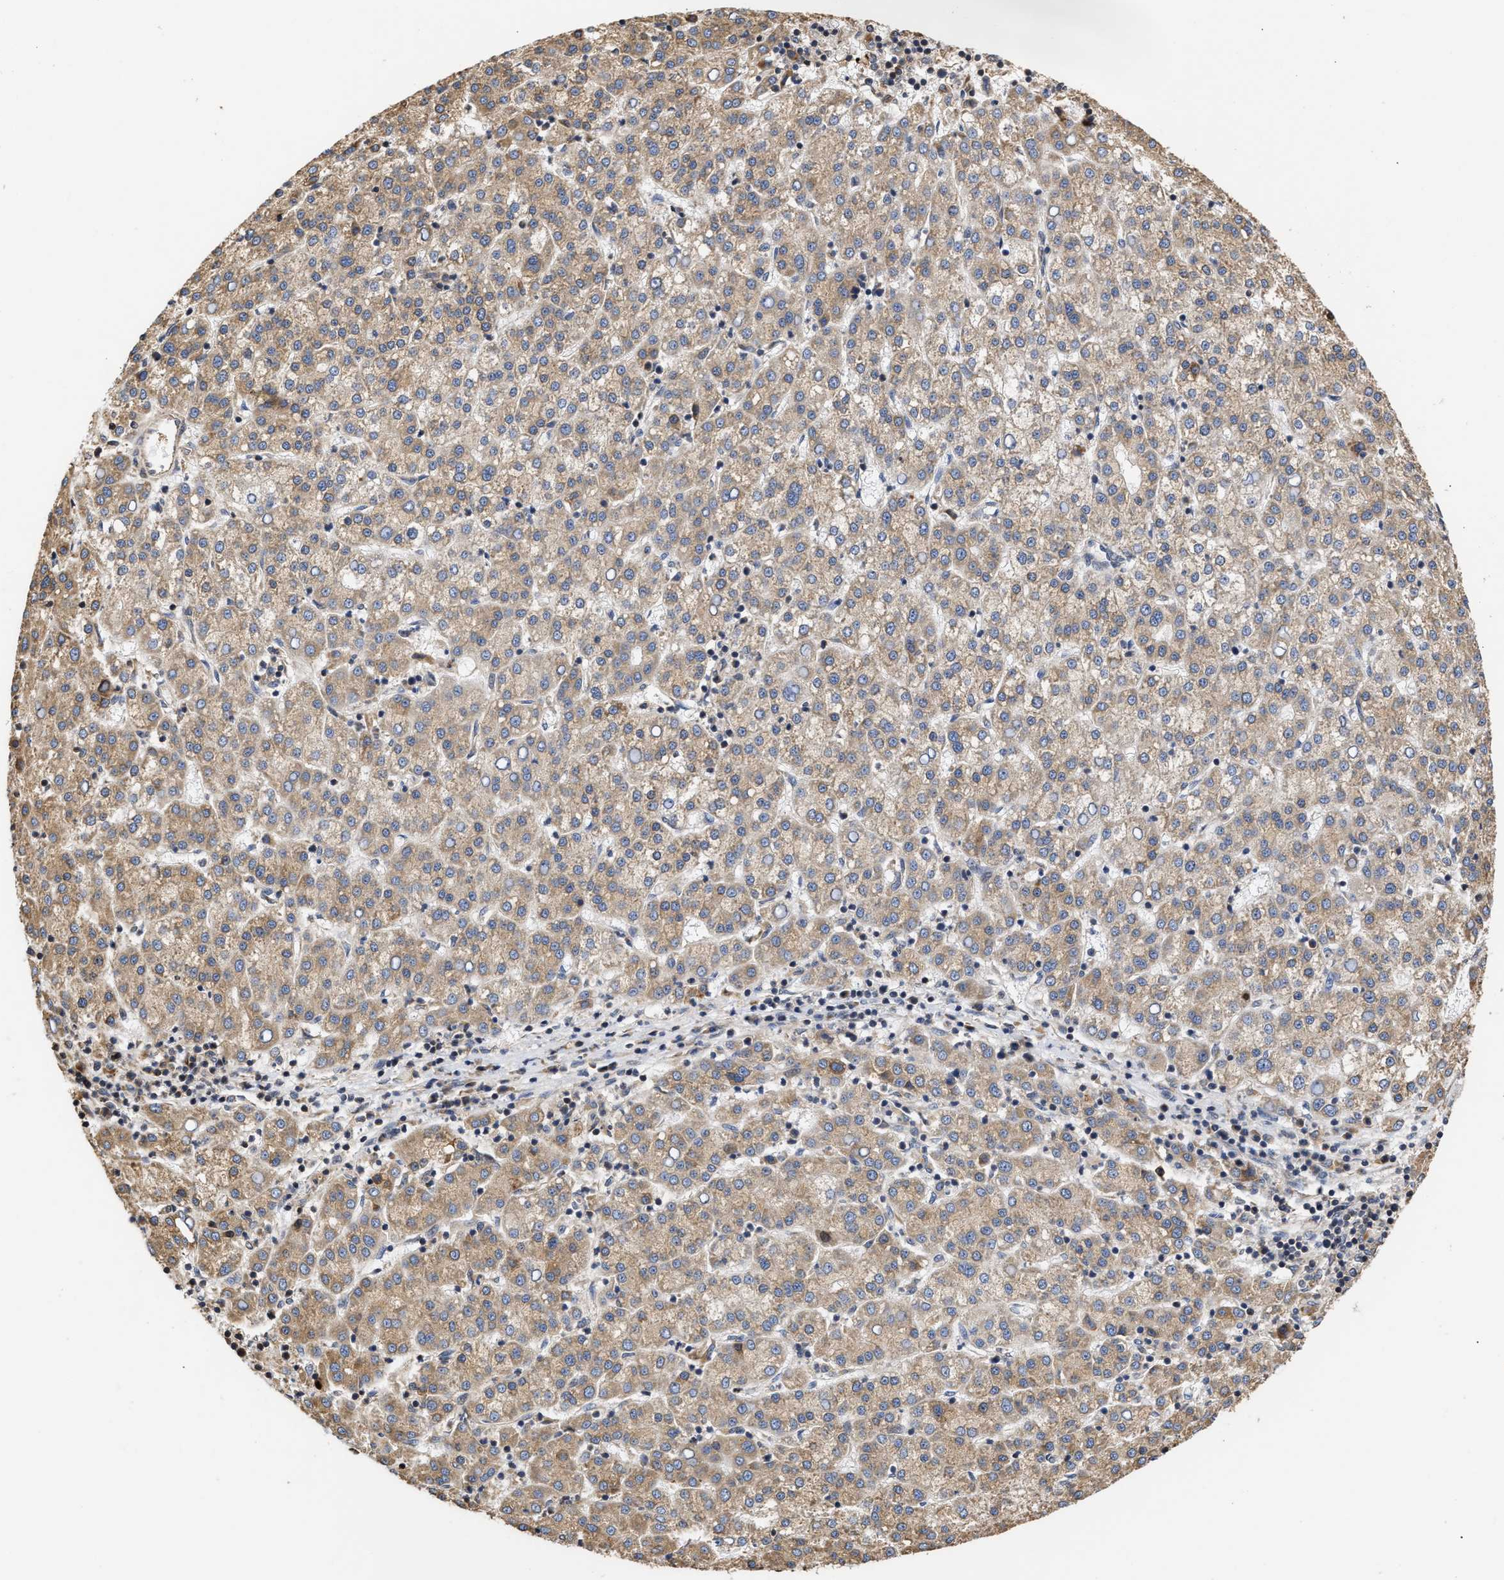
{"staining": {"intensity": "weak", "quantity": ">75%", "location": "cytoplasmic/membranous"}, "tissue": "liver cancer", "cell_type": "Tumor cells", "image_type": "cancer", "snomed": [{"axis": "morphology", "description": "Carcinoma, Hepatocellular, NOS"}, {"axis": "topography", "description": "Liver"}], "caption": "Liver cancer (hepatocellular carcinoma) tissue exhibits weak cytoplasmic/membranous expression in approximately >75% of tumor cells, visualized by immunohistochemistry.", "gene": "GOSR1", "patient": {"sex": "female", "age": 58}}